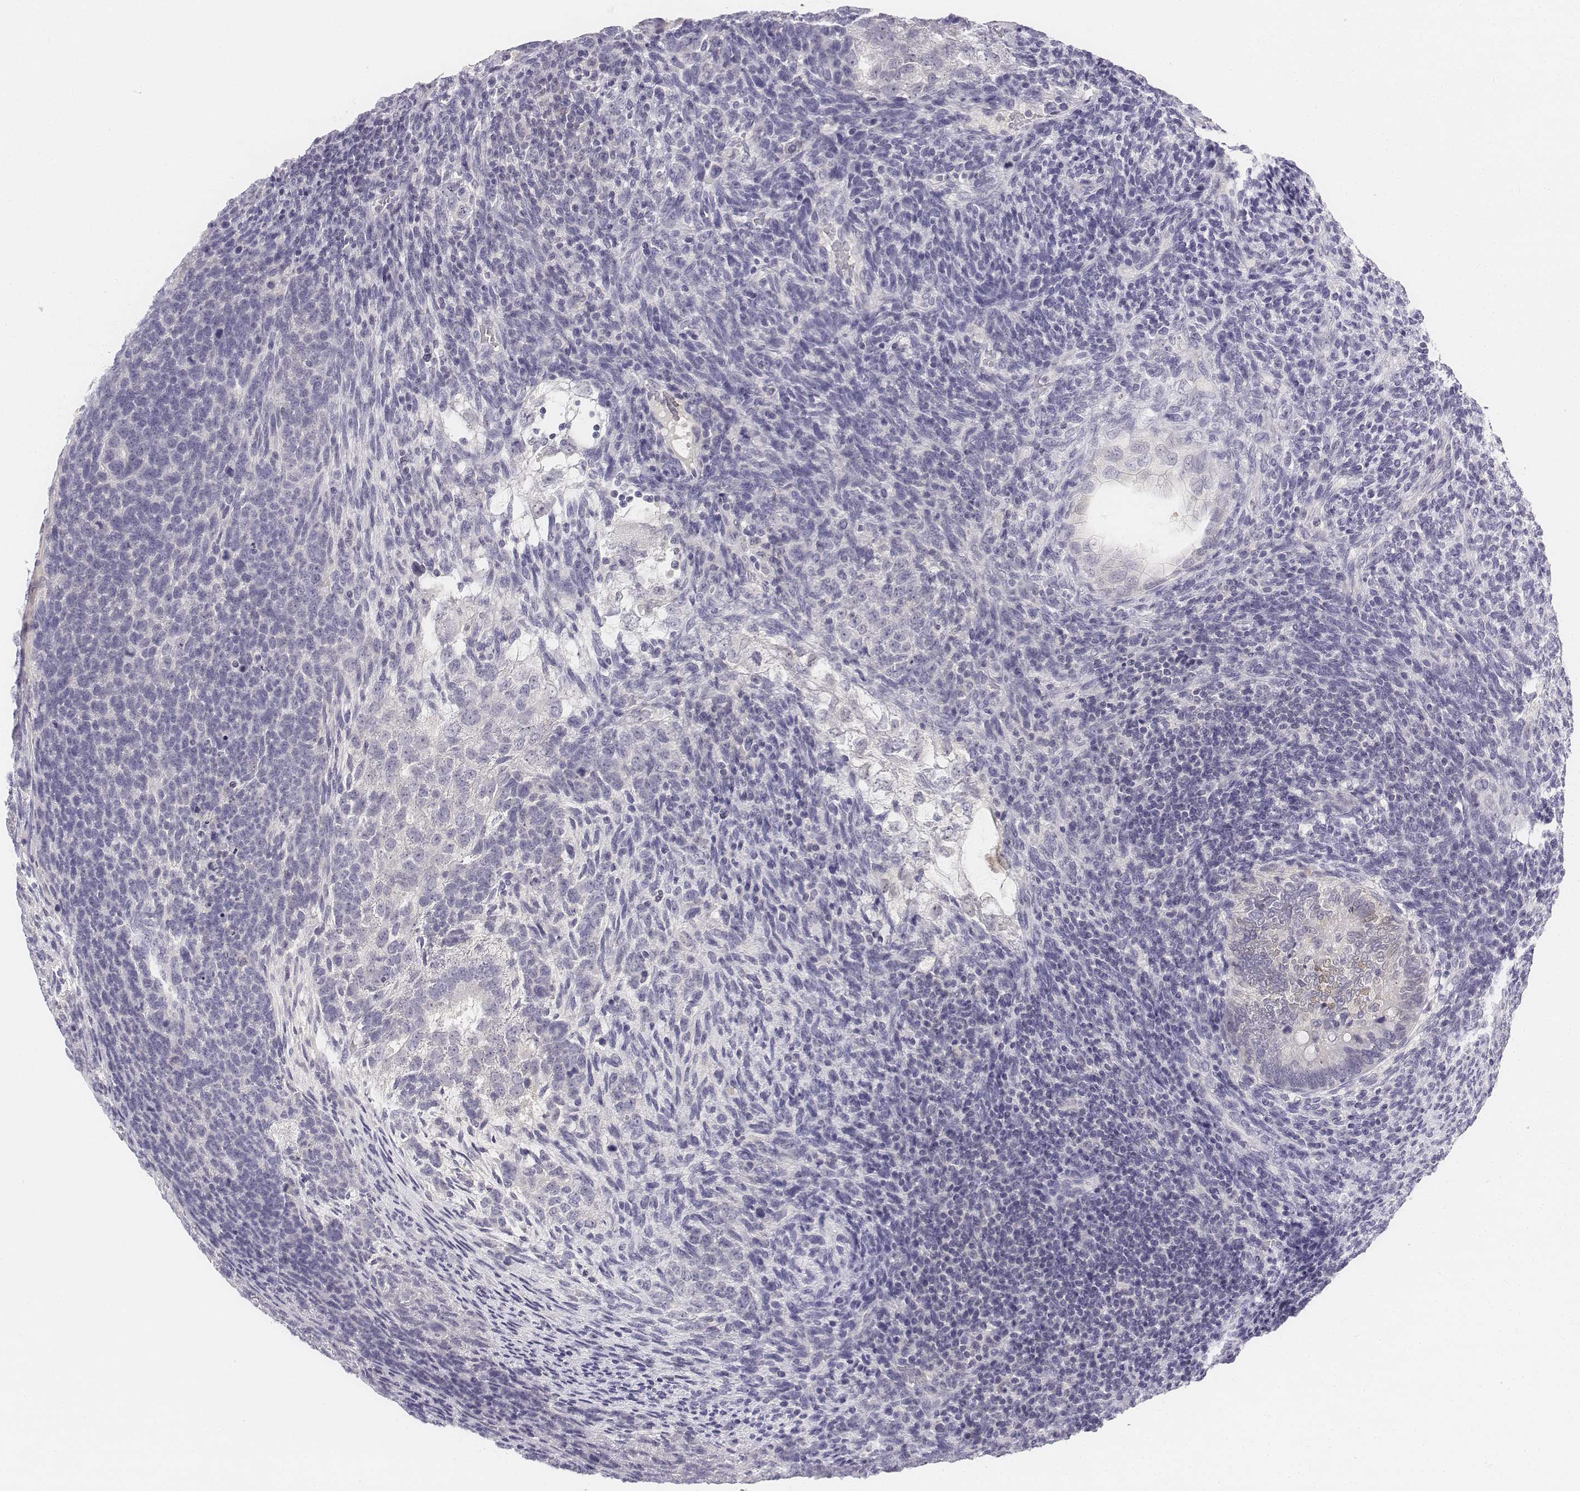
{"staining": {"intensity": "negative", "quantity": "none", "location": "none"}, "tissue": "testis cancer", "cell_type": "Tumor cells", "image_type": "cancer", "snomed": [{"axis": "morphology", "description": "Normal tissue, NOS"}, {"axis": "morphology", "description": "Carcinoma, Embryonal, NOS"}, {"axis": "topography", "description": "Testis"}, {"axis": "topography", "description": "Epididymis"}], "caption": "Tumor cells show no significant protein positivity in testis cancer (embryonal carcinoma).", "gene": "UCN2", "patient": {"sex": "male", "age": 23}}